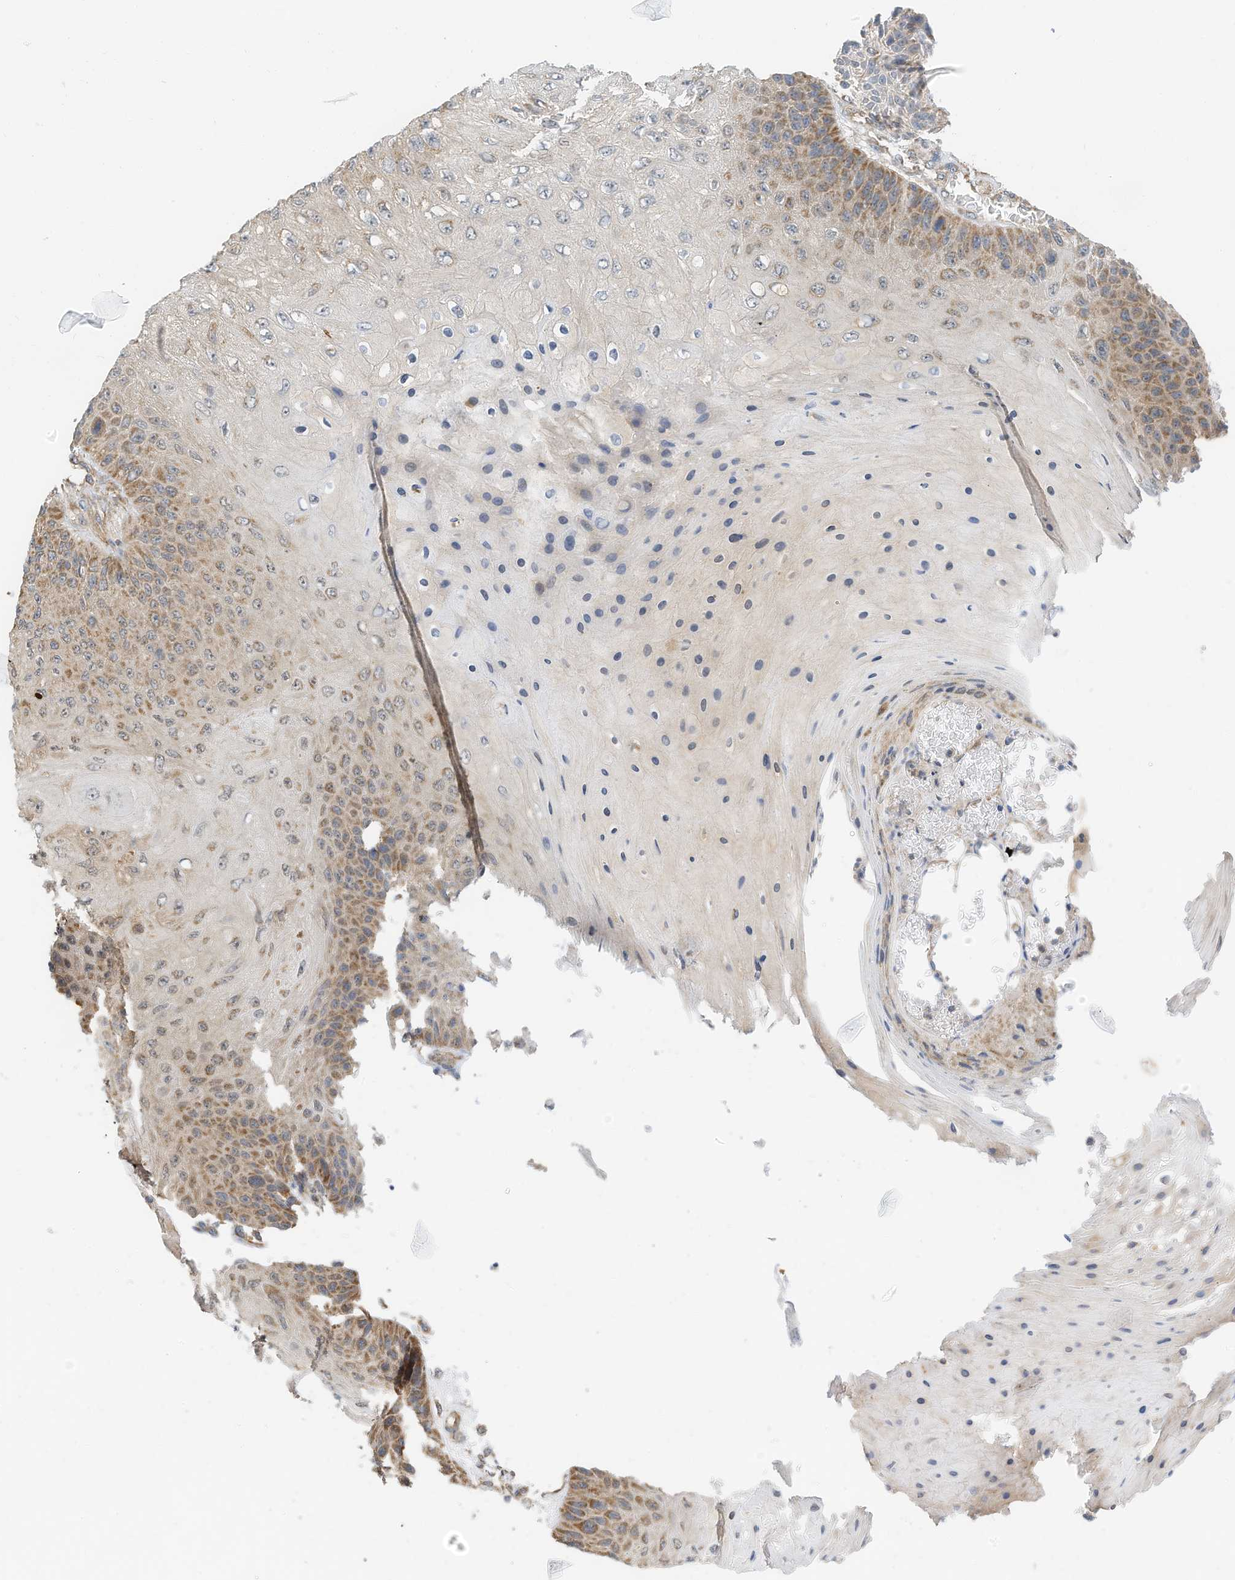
{"staining": {"intensity": "moderate", "quantity": "<25%", "location": "cytoplasmic/membranous"}, "tissue": "skin cancer", "cell_type": "Tumor cells", "image_type": "cancer", "snomed": [{"axis": "morphology", "description": "Squamous cell carcinoma, NOS"}, {"axis": "topography", "description": "Skin"}], "caption": "Skin cancer was stained to show a protein in brown. There is low levels of moderate cytoplasmic/membranous staining in approximately <25% of tumor cells. (Stains: DAB (3,3'-diaminobenzidine) in brown, nuclei in blue, Microscopy: brightfield microscopy at high magnification).", "gene": "METTL6", "patient": {"sex": "female", "age": 88}}